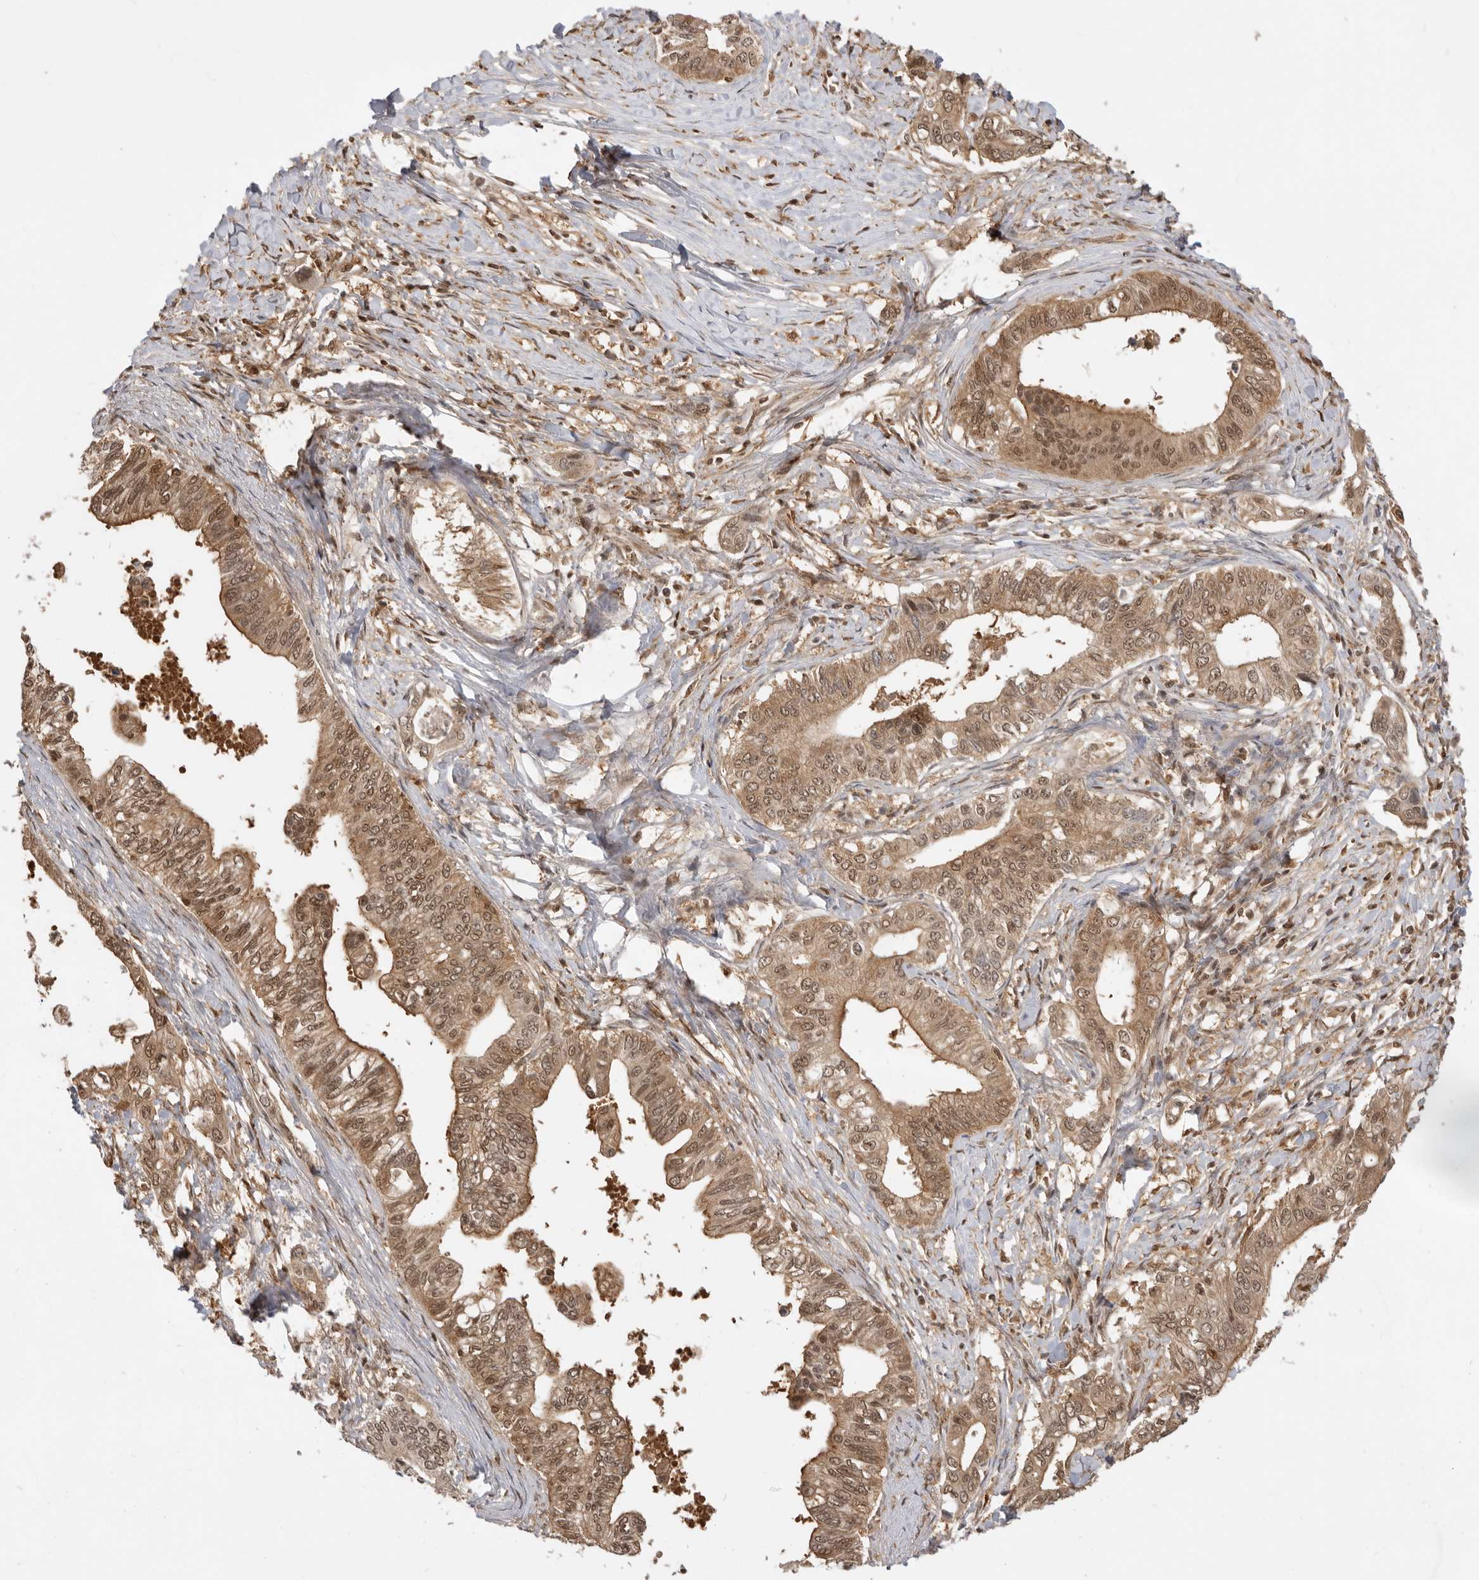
{"staining": {"intensity": "moderate", "quantity": ">75%", "location": "cytoplasmic/membranous,nuclear"}, "tissue": "pancreatic cancer", "cell_type": "Tumor cells", "image_type": "cancer", "snomed": [{"axis": "morphology", "description": "Normal tissue, NOS"}, {"axis": "morphology", "description": "Adenocarcinoma, NOS"}, {"axis": "topography", "description": "Pancreas"}, {"axis": "topography", "description": "Peripheral nerve tissue"}], "caption": "Pancreatic adenocarcinoma was stained to show a protein in brown. There is medium levels of moderate cytoplasmic/membranous and nuclear expression in about >75% of tumor cells.", "gene": "ADPRS", "patient": {"sex": "male", "age": 59}}